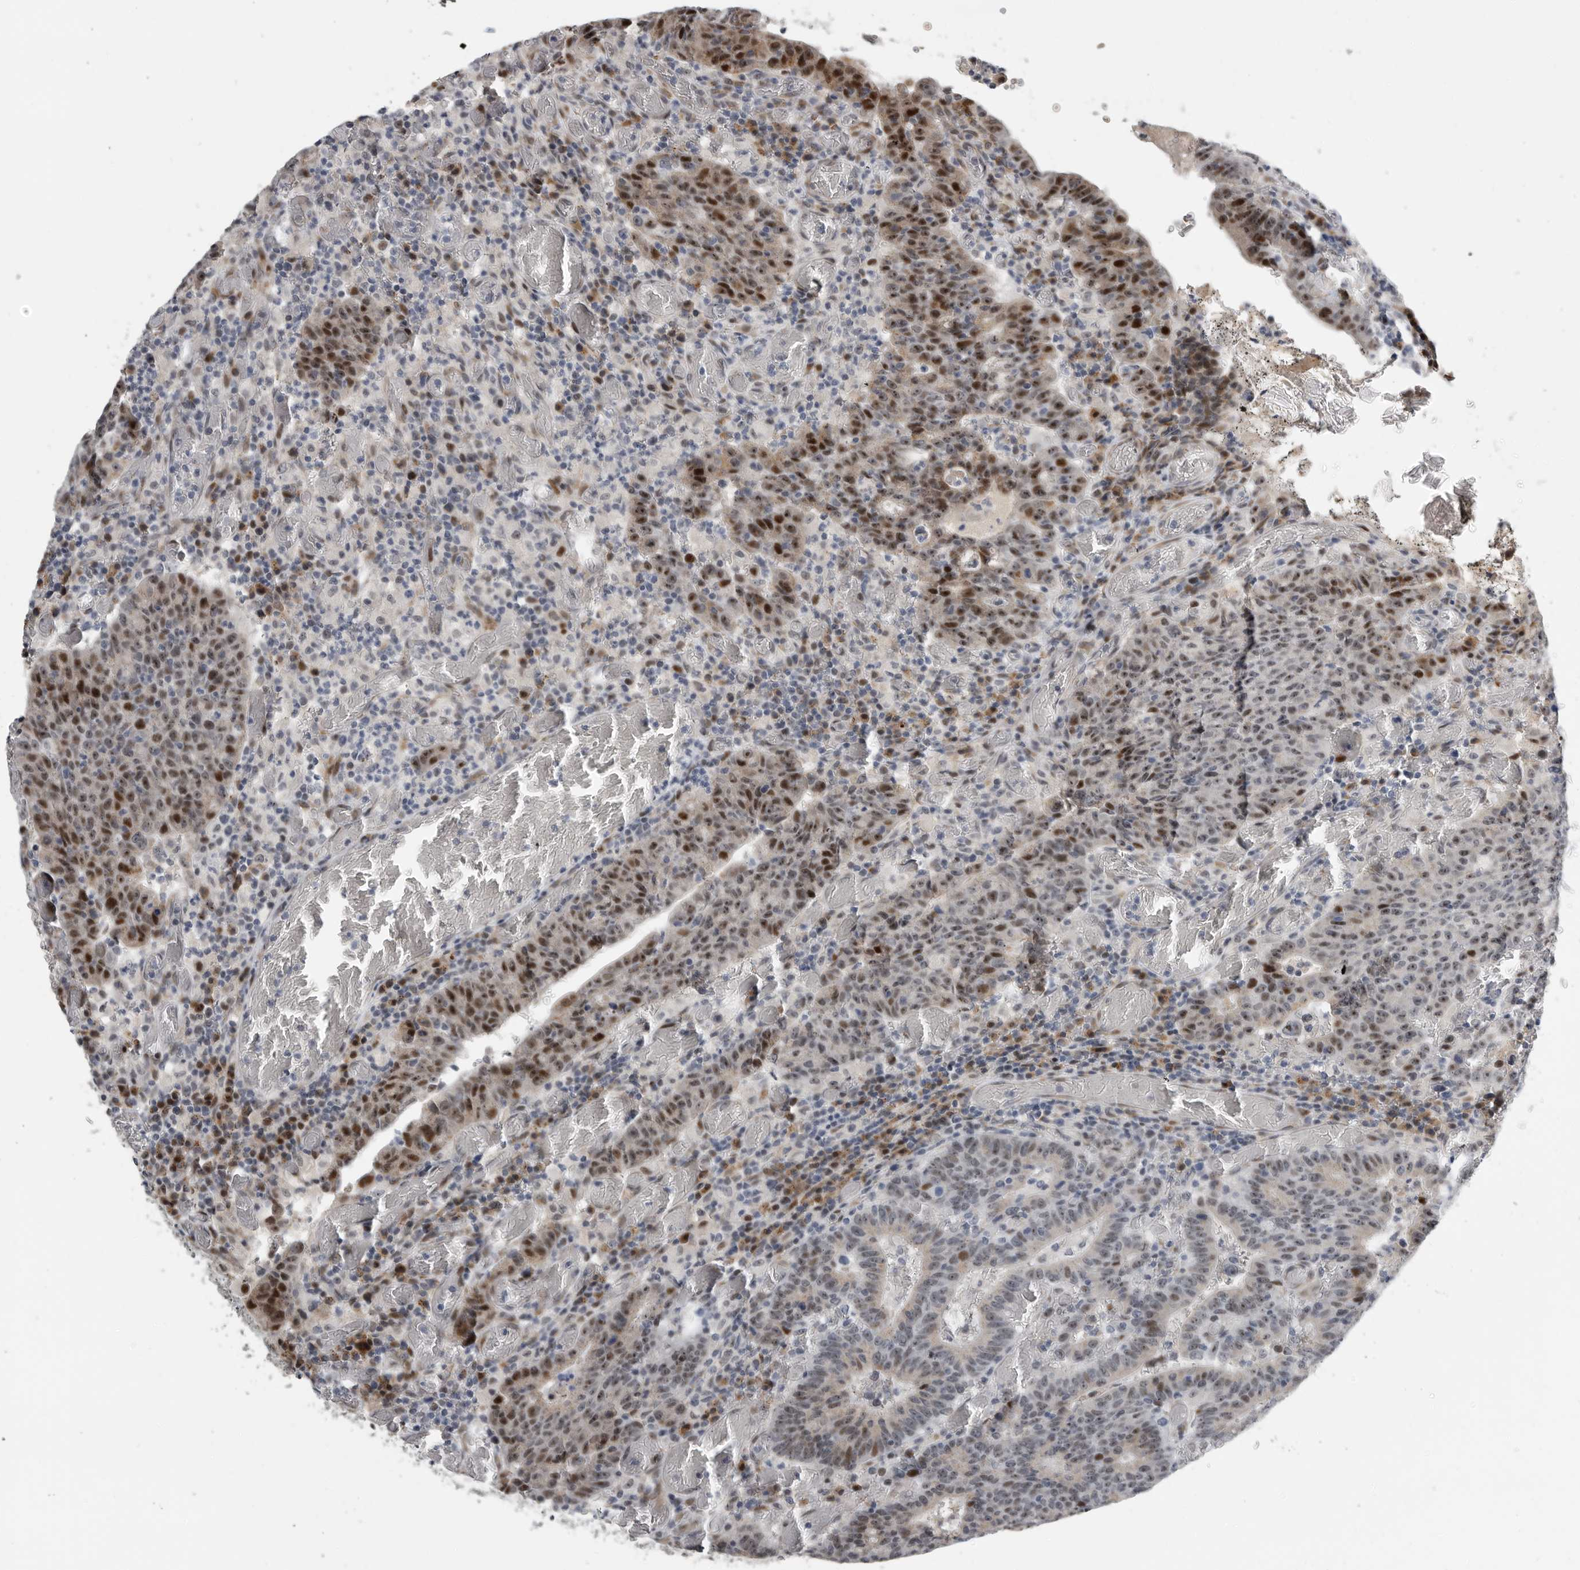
{"staining": {"intensity": "moderate", "quantity": ">75%", "location": "nuclear"}, "tissue": "colorectal cancer", "cell_type": "Tumor cells", "image_type": "cancer", "snomed": [{"axis": "morphology", "description": "Adenocarcinoma, NOS"}, {"axis": "topography", "description": "Colon"}], "caption": "Human colorectal cancer (adenocarcinoma) stained with a protein marker reveals moderate staining in tumor cells.", "gene": "PCMTD1", "patient": {"sex": "female", "age": 75}}